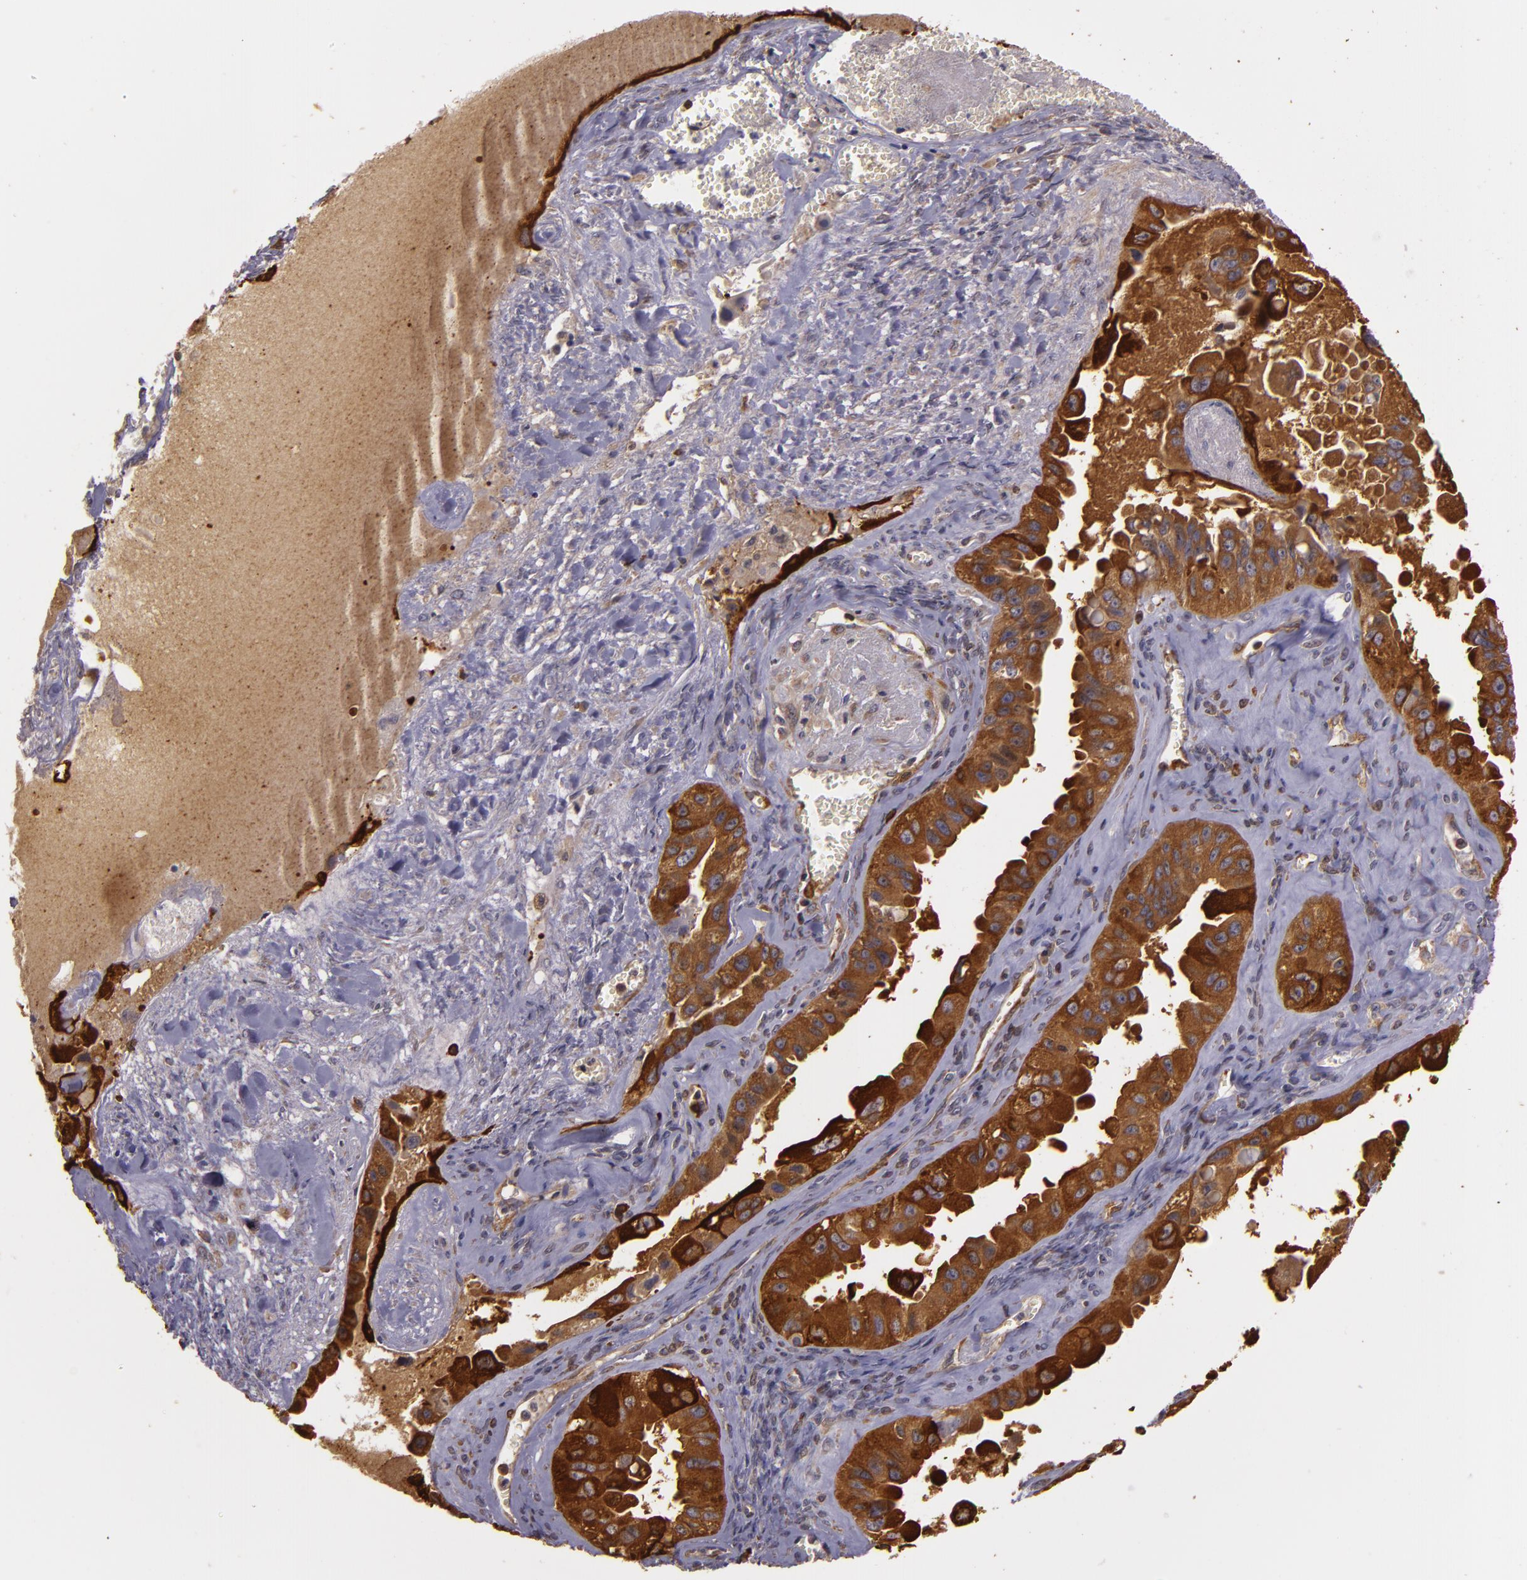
{"staining": {"intensity": "strong", "quantity": ">75%", "location": "cytoplasmic/membranous"}, "tissue": "ovarian cancer", "cell_type": "Tumor cells", "image_type": "cancer", "snomed": [{"axis": "morphology", "description": "Carcinoma, endometroid"}, {"axis": "topography", "description": "Ovary"}], "caption": "Immunohistochemistry histopathology image of human endometroid carcinoma (ovarian) stained for a protein (brown), which demonstrates high levels of strong cytoplasmic/membranous positivity in about >75% of tumor cells.", "gene": "SLC9A3R1", "patient": {"sex": "female", "age": 85}}